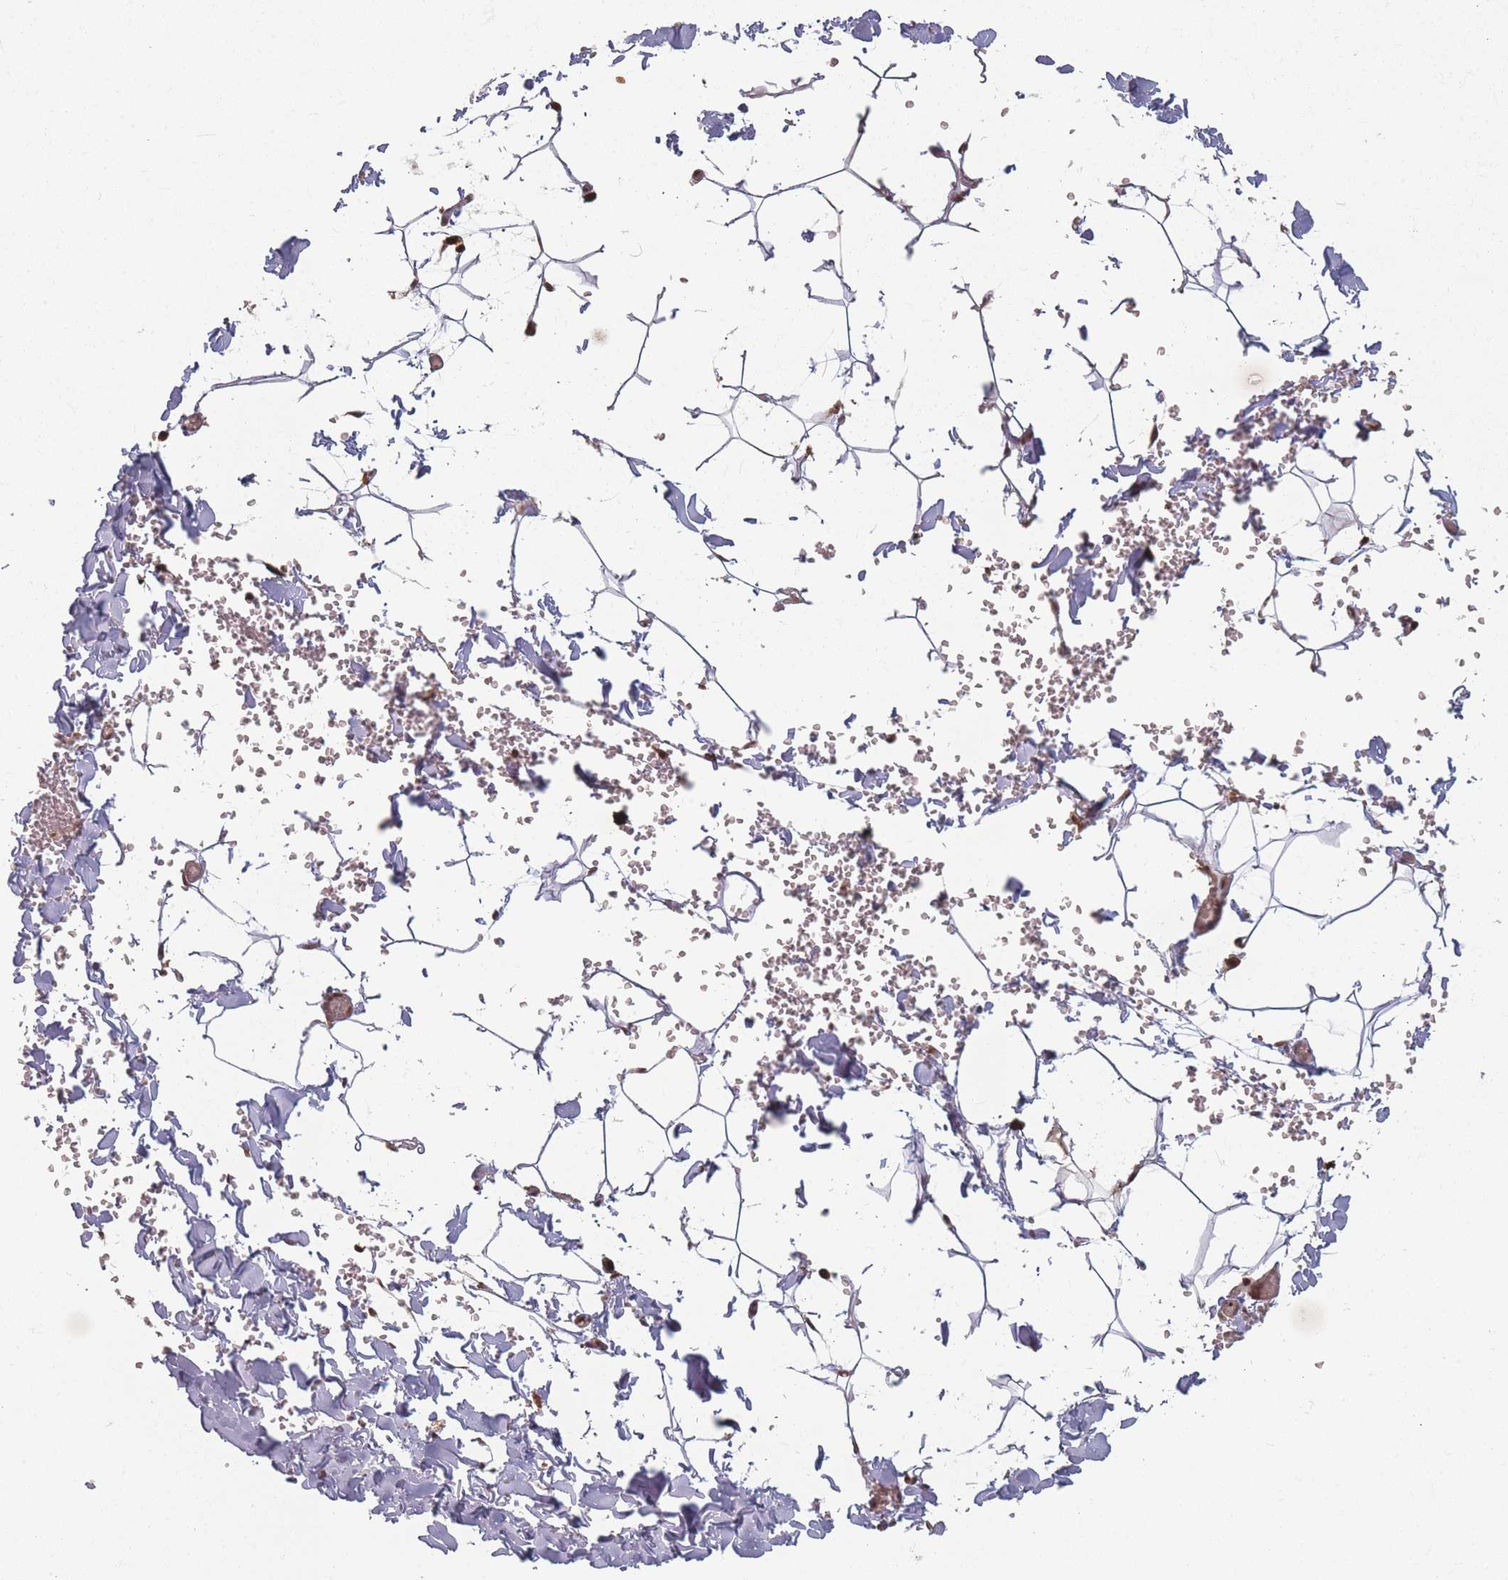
{"staining": {"intensity": "moderate", "quantity": "25%-75%", "location": "cytoplasmic/membranous,nuclear"}, "tissue": "adipose tissue", "cell_type": "Adipocytes", "image_type": "normal", "snomed": [{"axis": "morphology", "description": "Normal tissue, NOS"}, {"axis": "topography", "description": "Gallbladder"}, {"axis": "topography", "description": "Peripheral nerve tissue"}], "caption": "Immunohistochemical staining of unremarkable adipose tissue shows moderate cytoplasmic/membranous,nuclear protein positivity in about 25%-75% of adipocytes. (Brightfield microscopy of DAB IHC at high magnification).", "gene": "WDR55", "patient": {"sex": "male", "age": 38}}